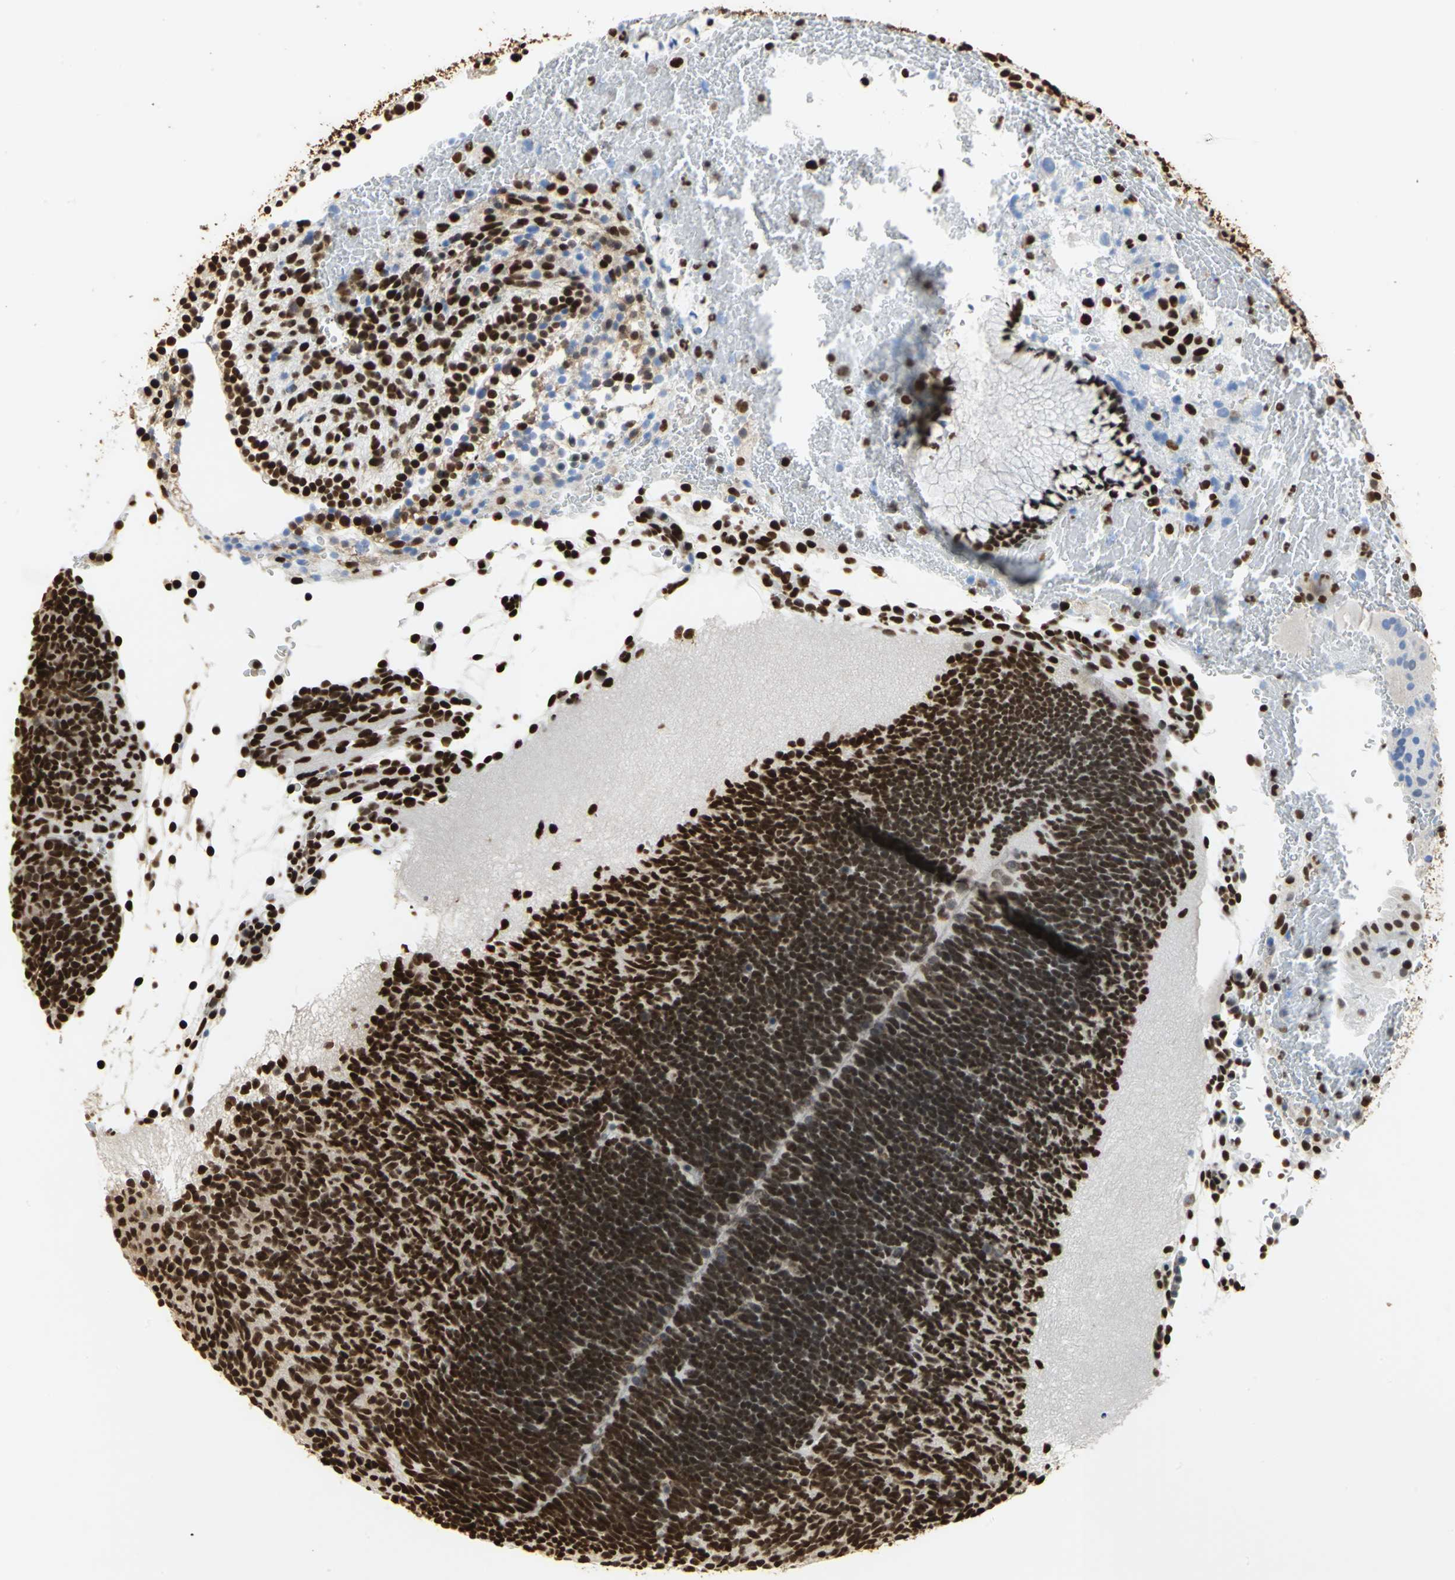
{"staining": {"intensity": "strong", "quantity": ">75%", "location": "nuclear"}, "tissue": "placenta", "cell_type": "Decidual cells", "image_type": "normal", "snomed": [{"axis": "morphology", "description": "Normal tissue, NOS"}, {"axis": "topography", "description": "Placenta"}], "caption": "Immunohistochemical staining of benign placenta demonstrates strong nuclear protein positivity in approximately >75% of decidual cells.", "gene": "HMGB1", "patient": {"sex": "female", "age": 19}}